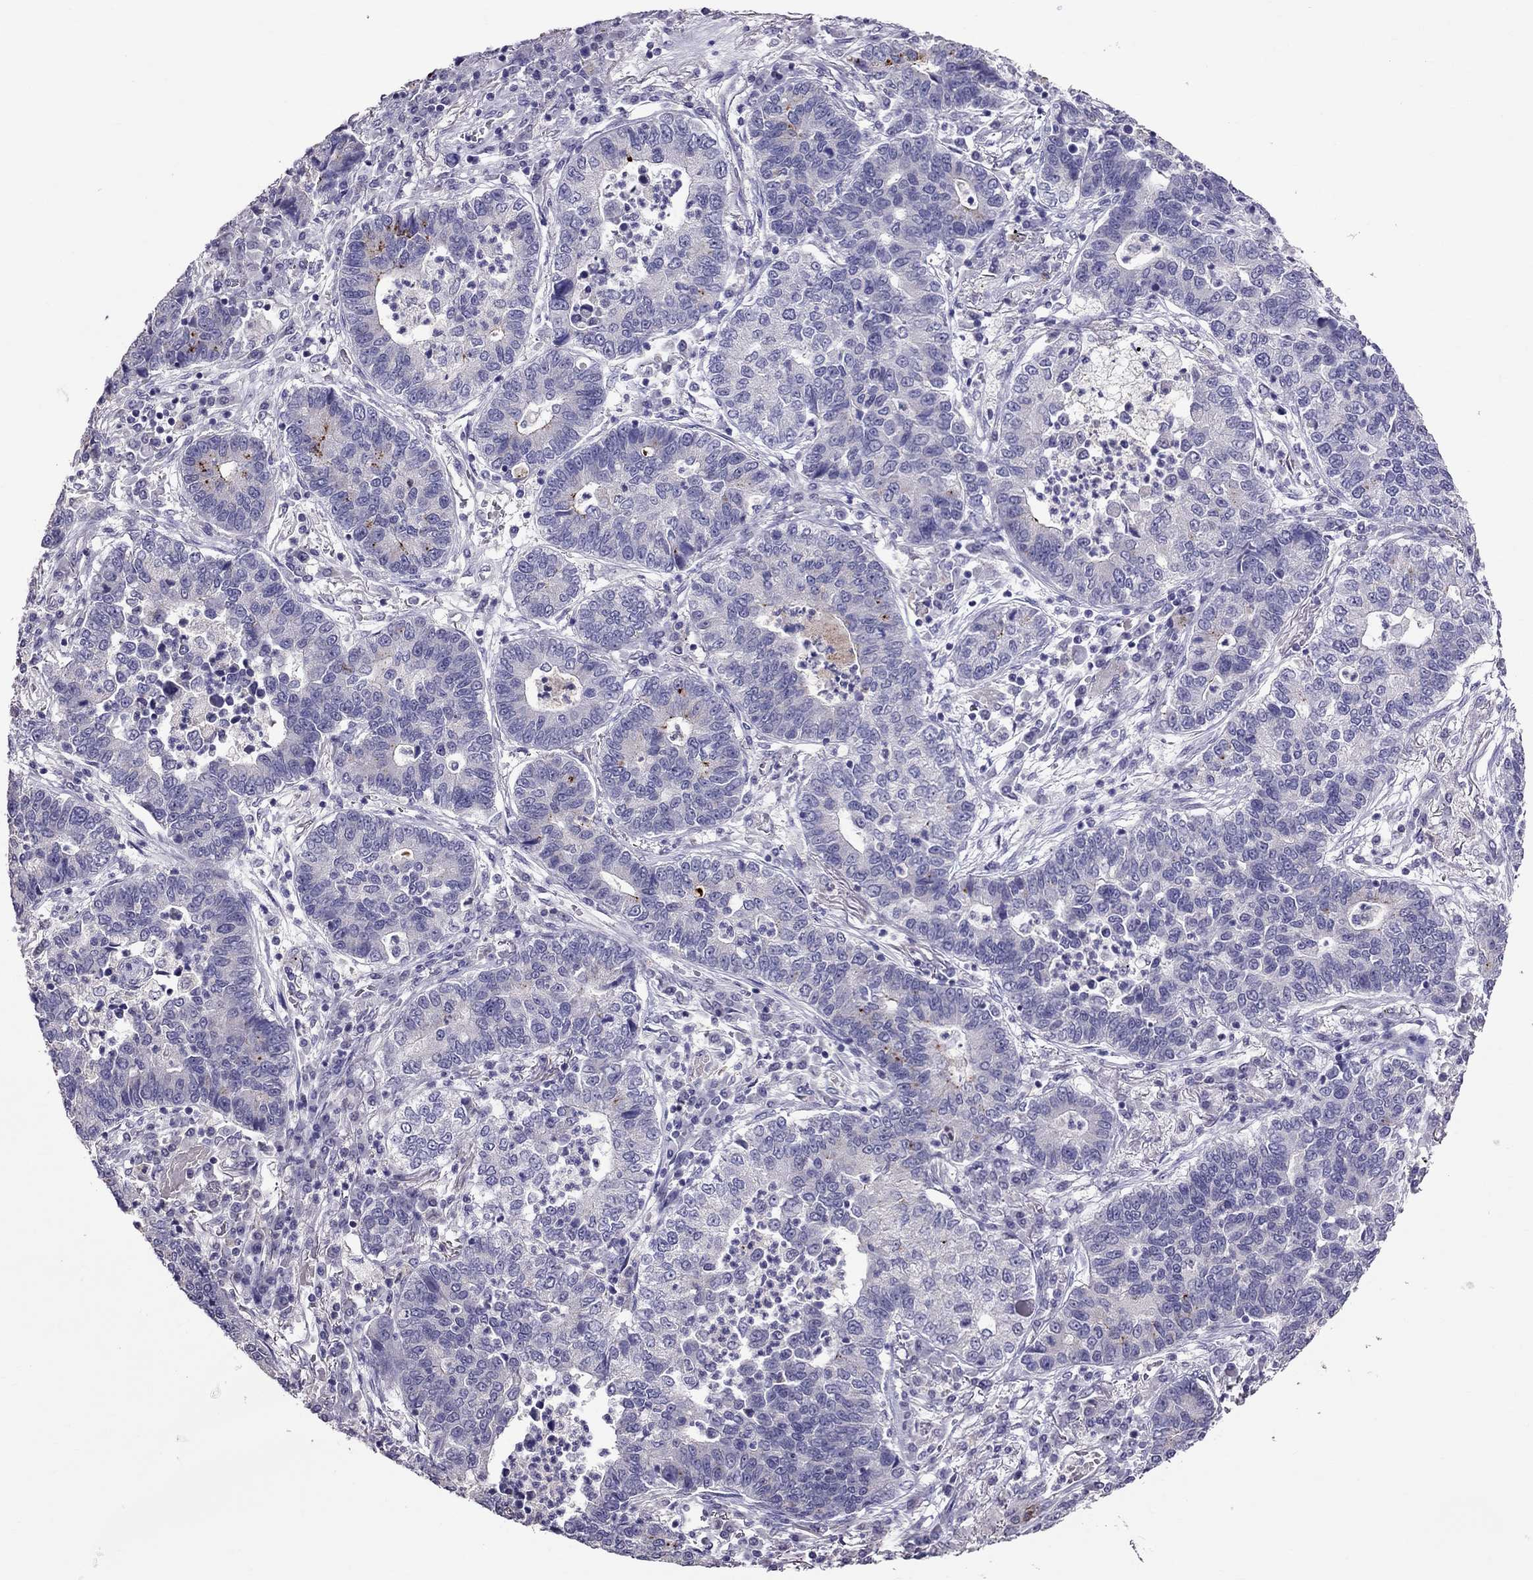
{"staining": {"intensity": "negative", "quantity": "none", "location": "none"}, "tissue": "lung cancer", "cell_type": "Tumor cells", "image_type": "cancer", "snomed": [{"axis": "morphology", "description": "Adenocarcinoma, NOS"}, {"axis": "topography", "description": "Lung"}], "caption": "IHC of lung adenocarcinoma exhibits no expression in tumor cells. (DAB (3,3'-diaminobenzidine) immunohistochemistry visualized using brightfield microscopy, high magnification).", "gene": "LRRC46", "patient": {"sex": "female", "age": 57}}